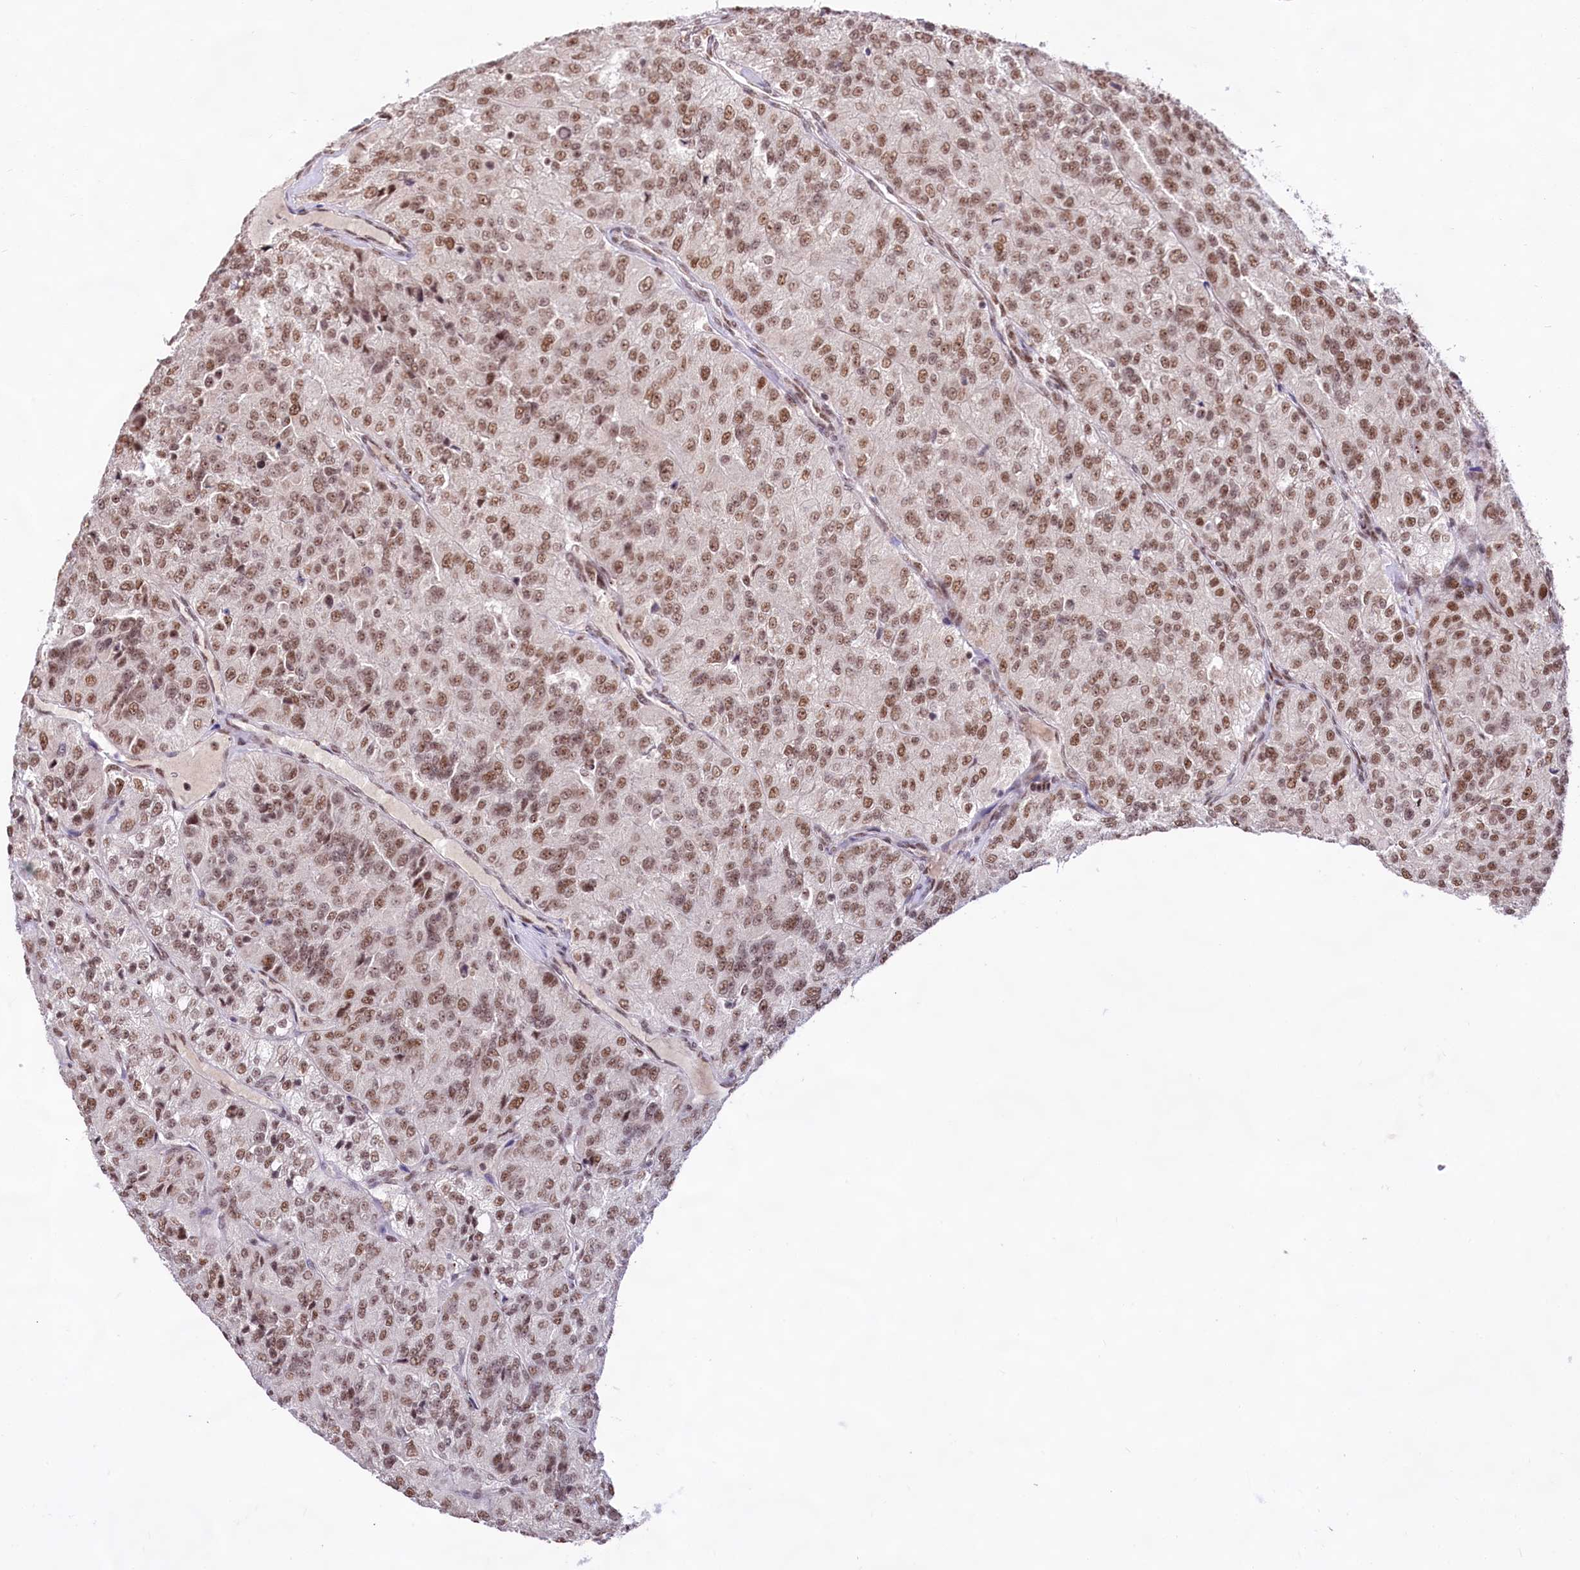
{"staining": {"intensity": "moderate", "quantity": ">75%", "location": "nuclear"}, "tissue": "renal cancer", "cell_type": "Tumor cells", "image_type": "cancer", "snomed": [{"axis": "morphology", "description": "Adenocarcinoma, NOS"}, {"axis": "topography", "description": "Kidney"}], "caption": "A high-resolution image shows immunohistochemistry (IHC) staining of renal cancer, which displays moderate nuclear expression in about >75% of tumor cells. Nuclei are stained in blue.", "gene": "HIRA", "patient": {"sex": "female", "age": 63}}